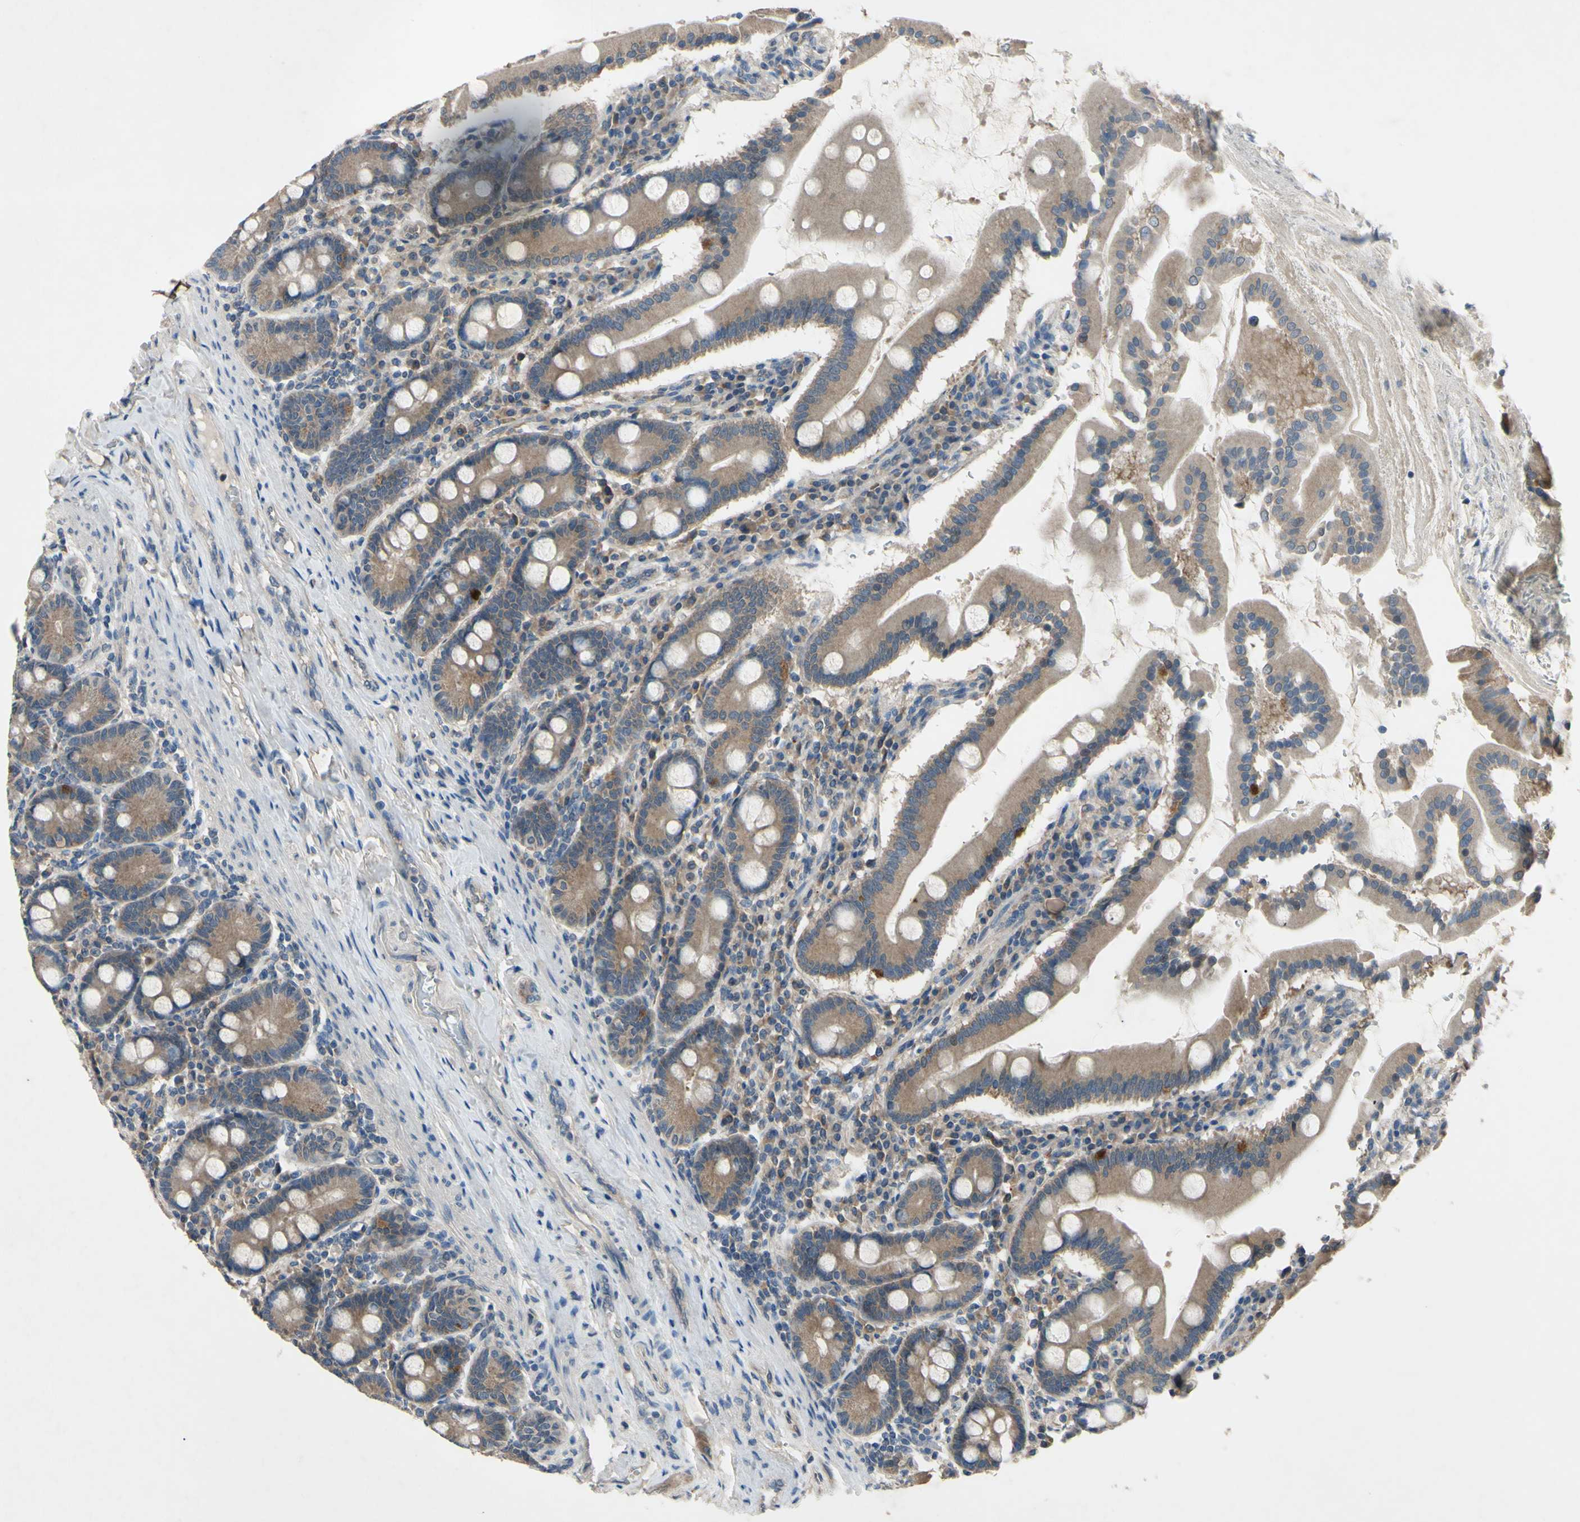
{"staining": {"intensity": "moderate", "quantity": ">75%", "location": "cytoplasmic/membranous"}, "tissue": "duodenum", "cell_type": "Glandular cells", "image_type": "normal", "snomed": [{"axis": "morphology", "description": "Normal tissue, NOS"}, {"axis": "topography", "description": "Duodenum"}], "caption": "Benign duodenum shows moderate cytoplasmic/membranous expression in about >75% of glandular cells, visualized by immunohistochemistry. (Brightfield microscopy of DAB IHC at high magnification).", "gene": "HILPDA", "patient": {"sex": "male", "age": 50}}